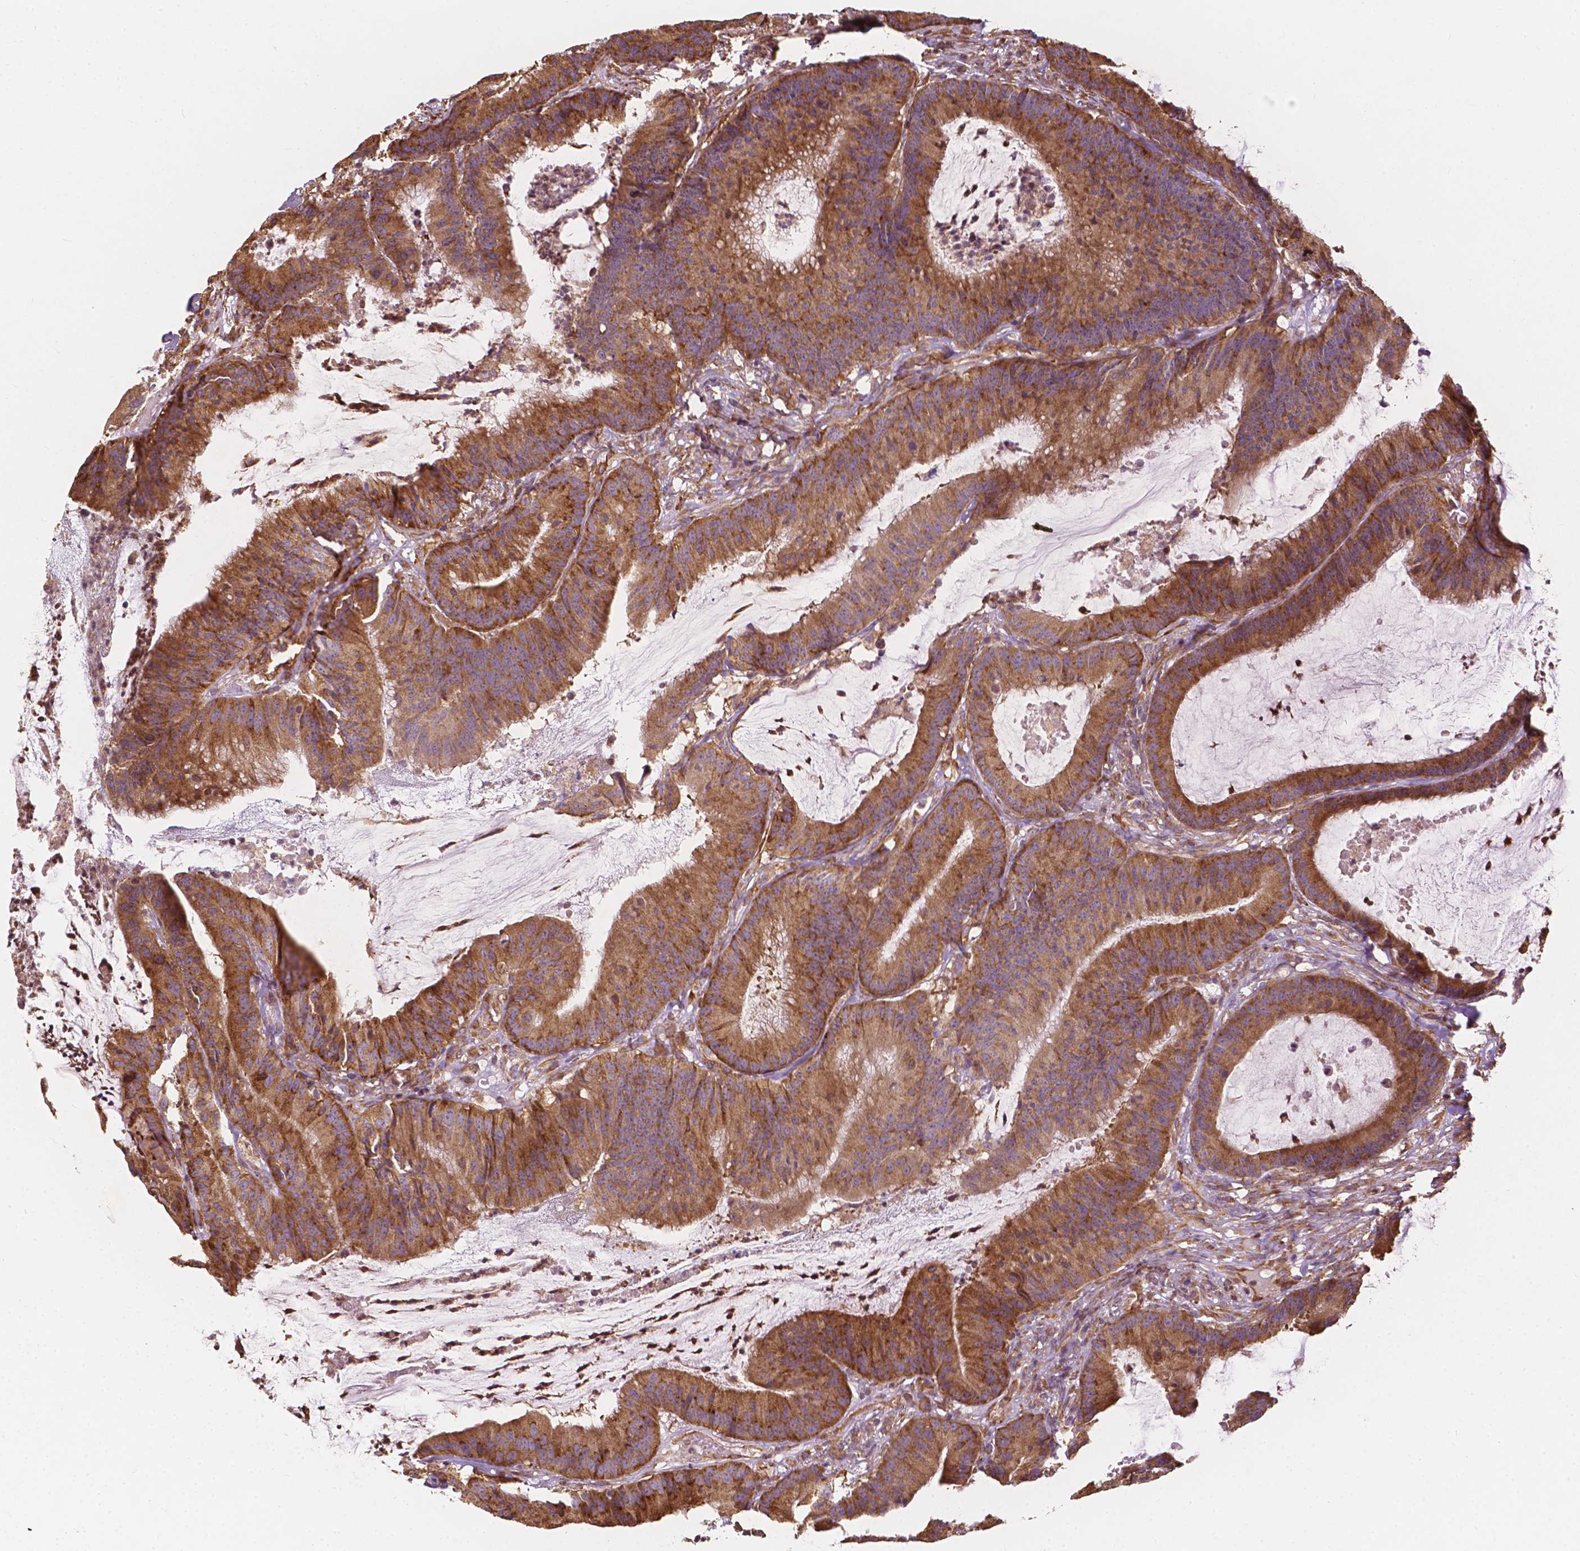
{"staining": {"intensity": "strong", "quantity": ">75%", "location": "cytoplasmic/membranous"}, "tissue": "colorectal cancer", "cell_type": "Tumor cells", "image_type": "cancer", "snomed": [{"axis": "morphology", "description": "Adenocarcinoma, NOS"}, {"axis": "topography", "description": "Colon"}], "caption": "A micrograph of human adenocarcinoma (colorectal) stained for a protein demonstrates strong cytoplasmic/membranous brown staining in tumor cells.", "gene": "G3BP1", "patient": {"sex": "female", "age": 78}}